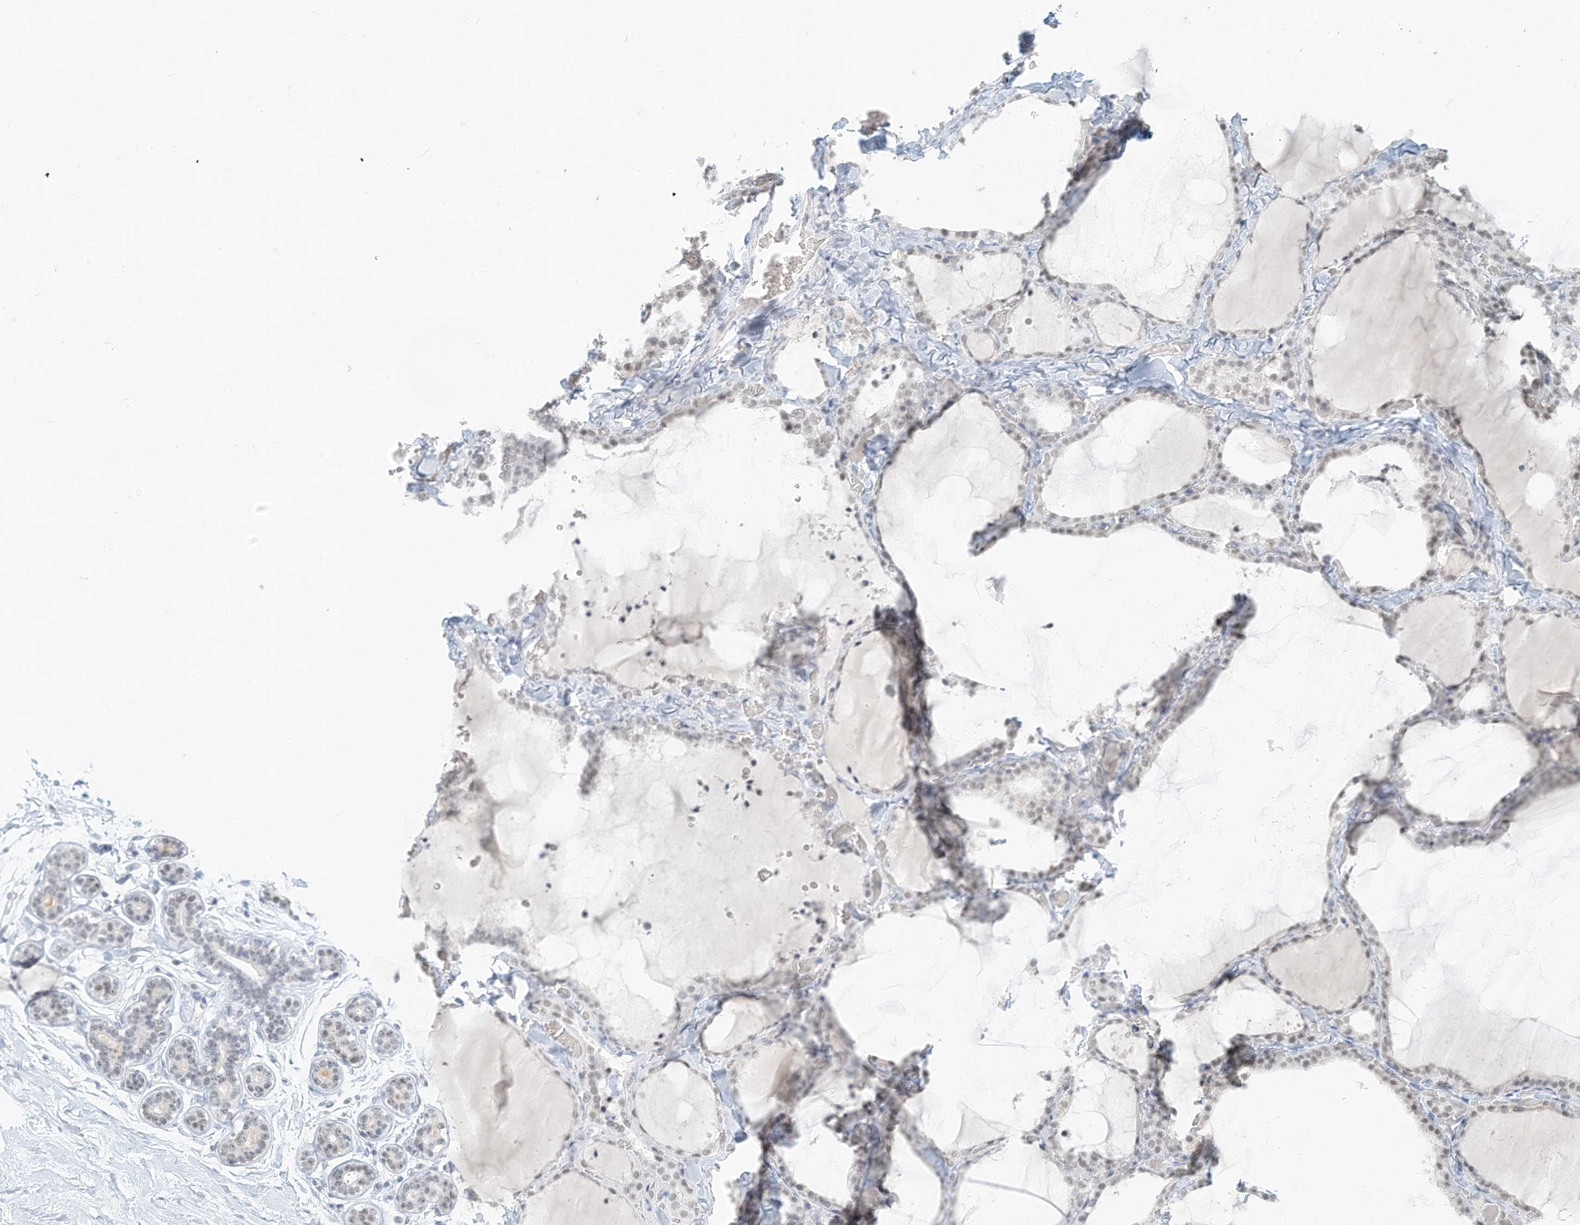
{"staining": {"intensity": "weak", "quantity": "25%-75%", "location": "nuclear"}, "tissue": "thyroid gland", "cell_type": "Glandular cells", "image_type": "normal", "snomed": [{"axis": "morphology", "description": "Normal tissue, NOS"}, {"axis": "topography", "description": "Thyroid gland"}], "caption": "DAB (3,3'-diaminobenzidine) immunohistochemical staining of normal human thyroid gland exhibits weak nuclear protein staining in approximately 25%-75% of glandular cells. (DAB IHC, brown staining for protein, blue staining for nuclei).", "gene": "PGC", "patient": {"sex": "female", "age": 22}}